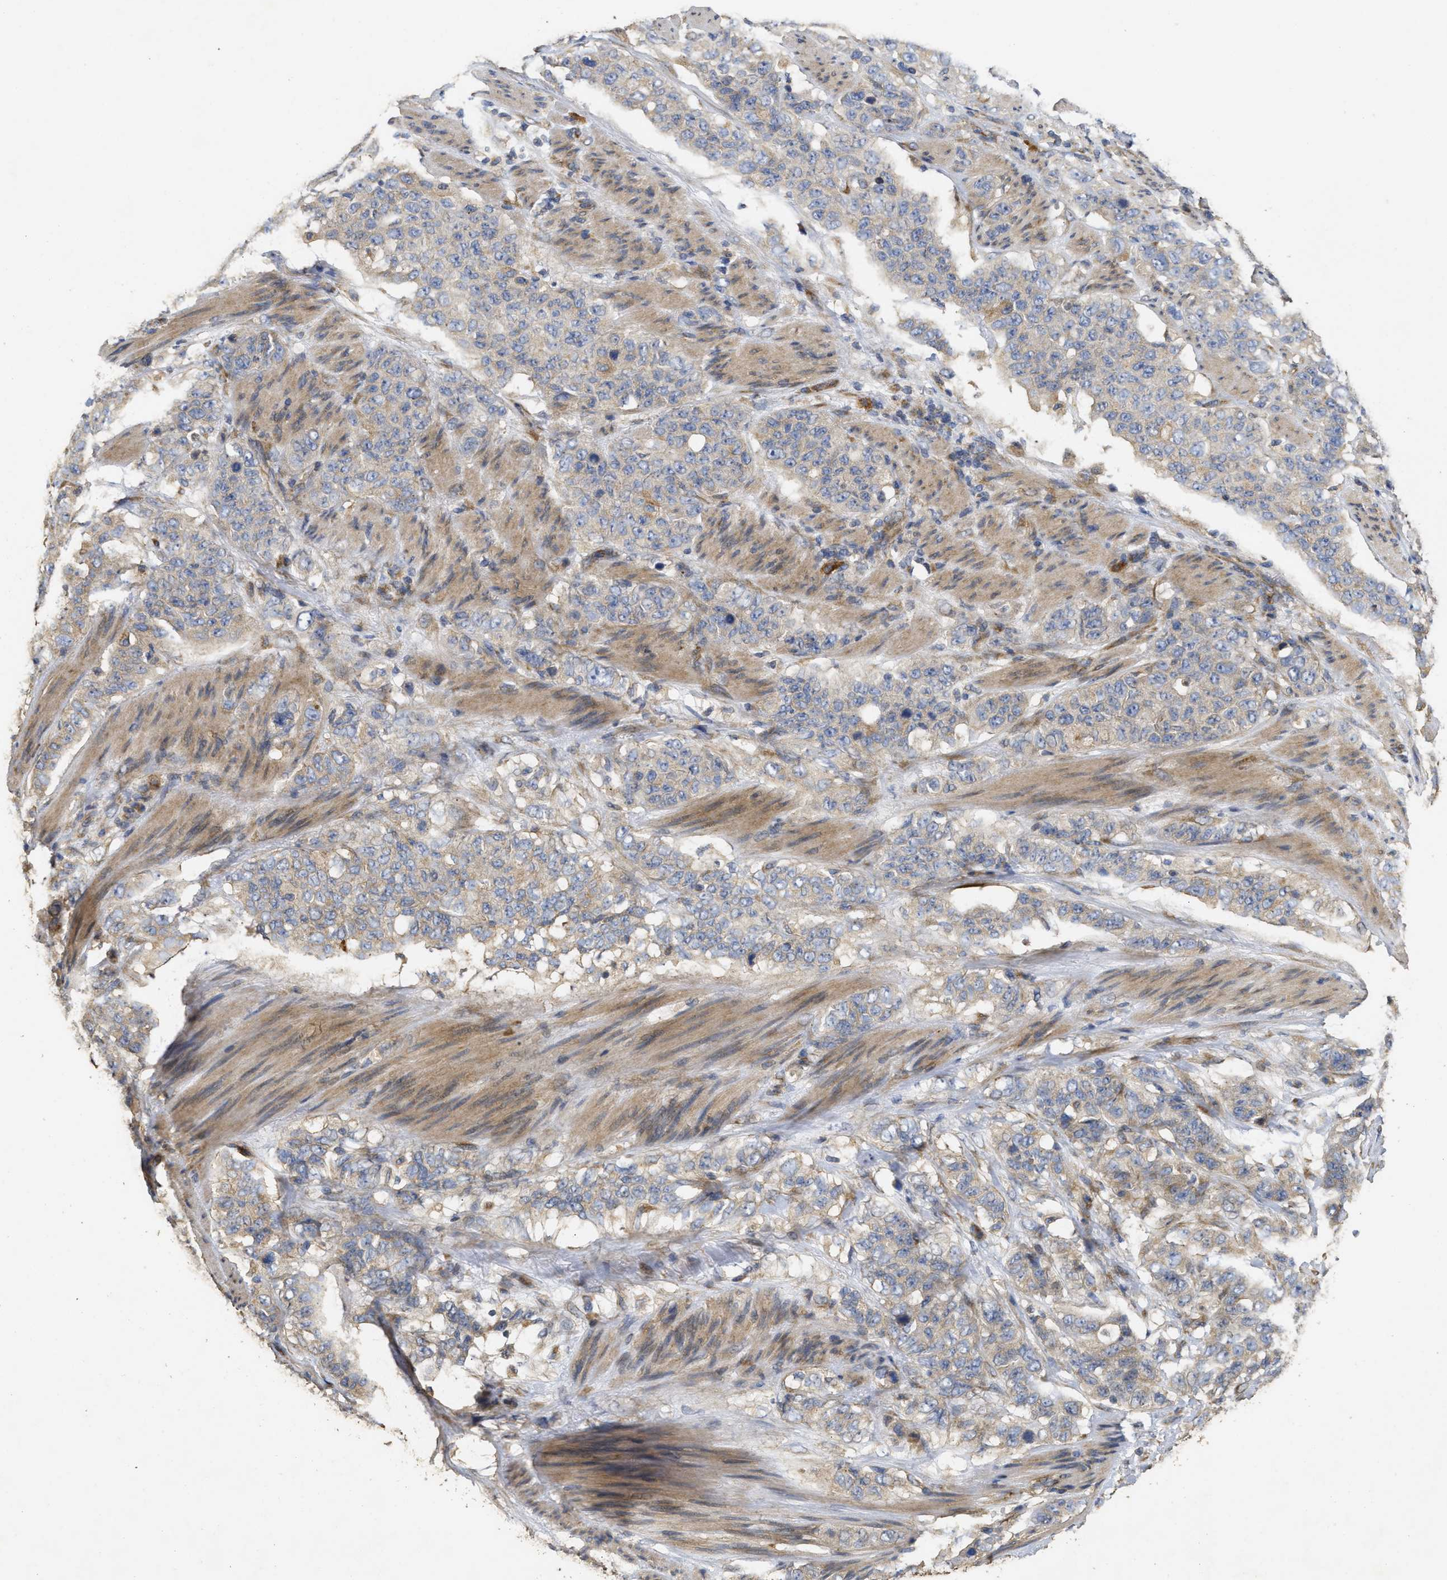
{"staining": {"intensity": "weak", "quantity": "<25%", "location": "cytoplasmic/membranous"}, "tissue": "stomach cancer", "cell_type": "Tumor cells", "image_type": "cancer", "snomed": [{"axis": "morphology", "description": "Adenocarcinoma, NOS"}, {"axis": "topography", "description": "Stomach"}], "caption": "Tumor cells are negative for protein expression in human adenocarcinoma (stomach).", "gene": "NAV1", "patient": {"sex": "male", "age": 48}}